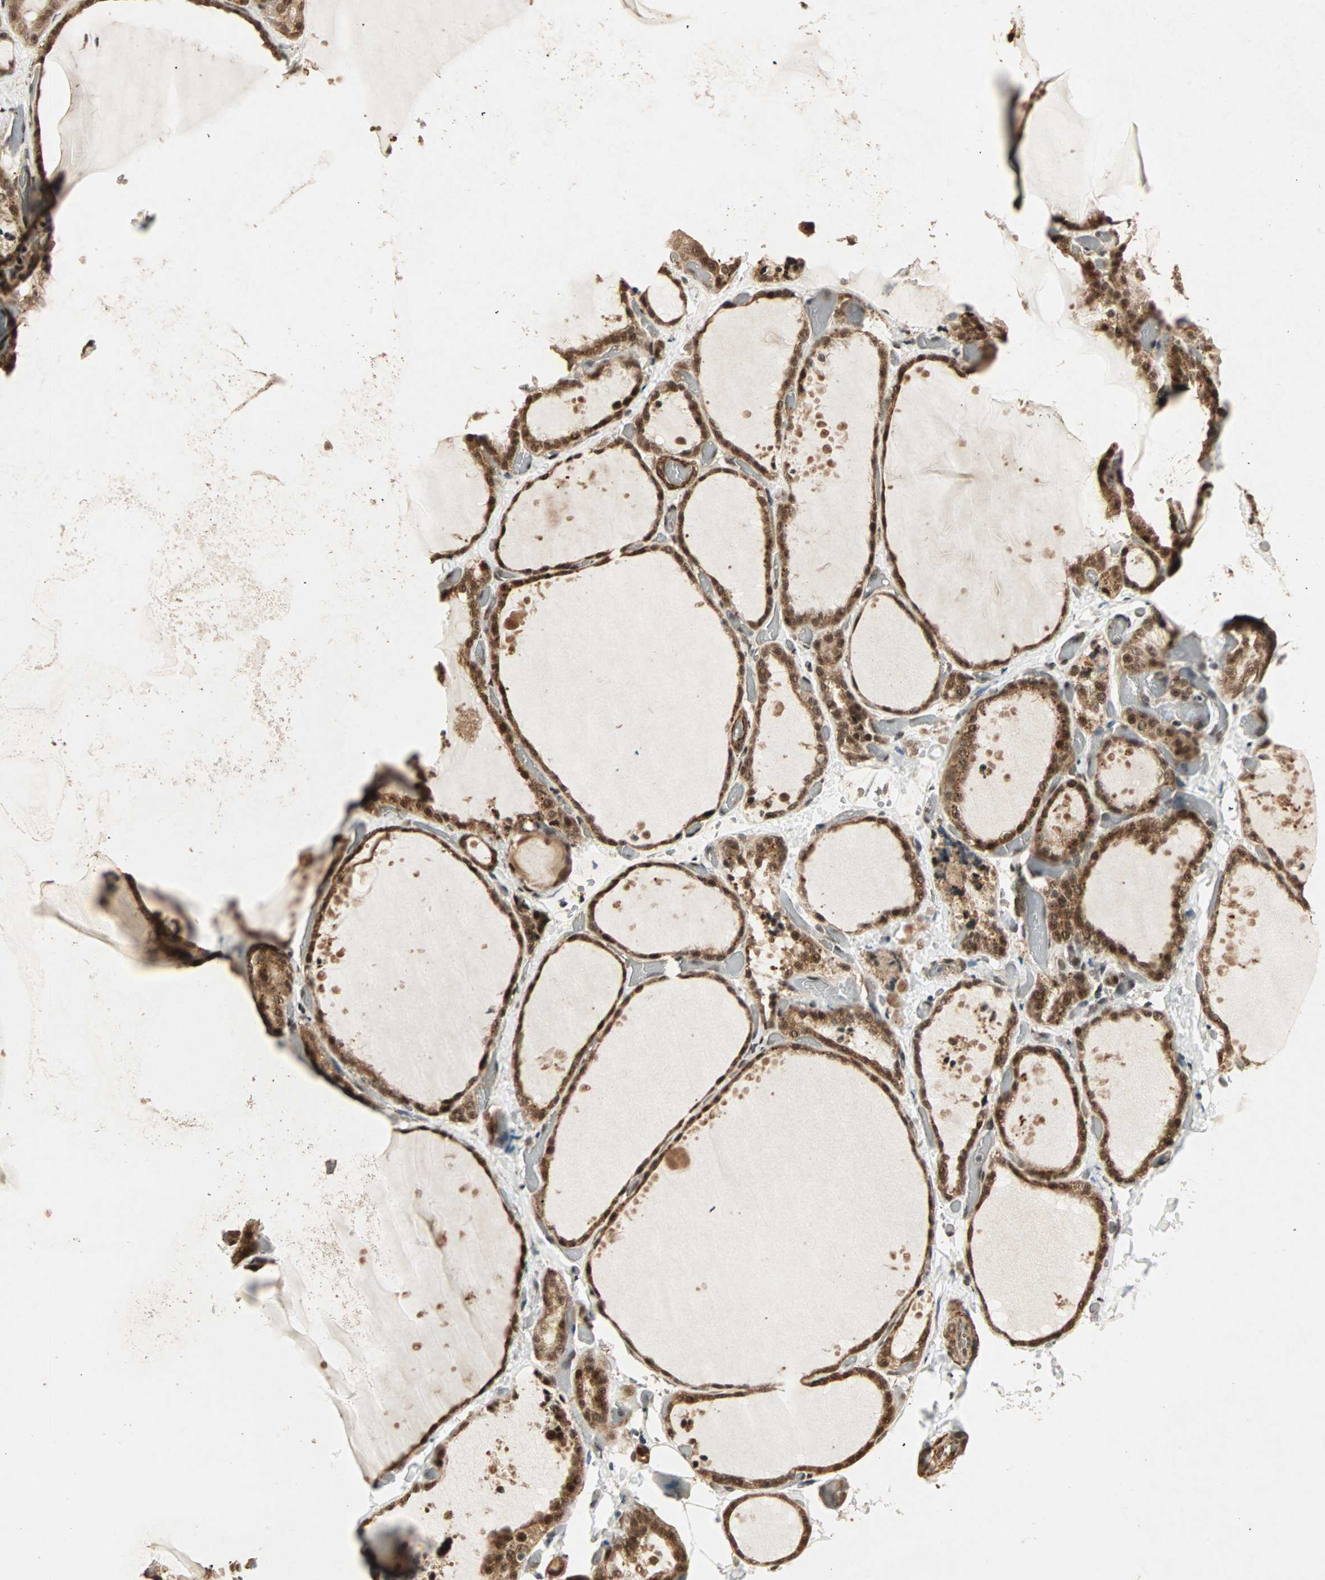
{"staining": {"intensity": "strong", "quantity": ">75%", "location": "cytoplasmic/membranous,nuclear"}, "tissue": "thyroid gland", "cell_type": "Glandular cells", "image_type": "normal", "snomed": [{"axis": "morphology", "description": "Normal tissue, NOS"}, {"axis": "topography", "description": "Thyroid gland"}], "caption": "DAB (3,3'-diaminobenzidine) immunohistochemical staining of normal human thyroid gland displays strong cytoplasmic/membranous,nuclear protein staining in about >75% of glandular cells. The staining was performed using DAB, with brown indicating positive protein expression. Nuclei are stained blue with hematoxylin.", "gene": "ZSCAN31", "patient": {"sex": "female", "age": 44}}